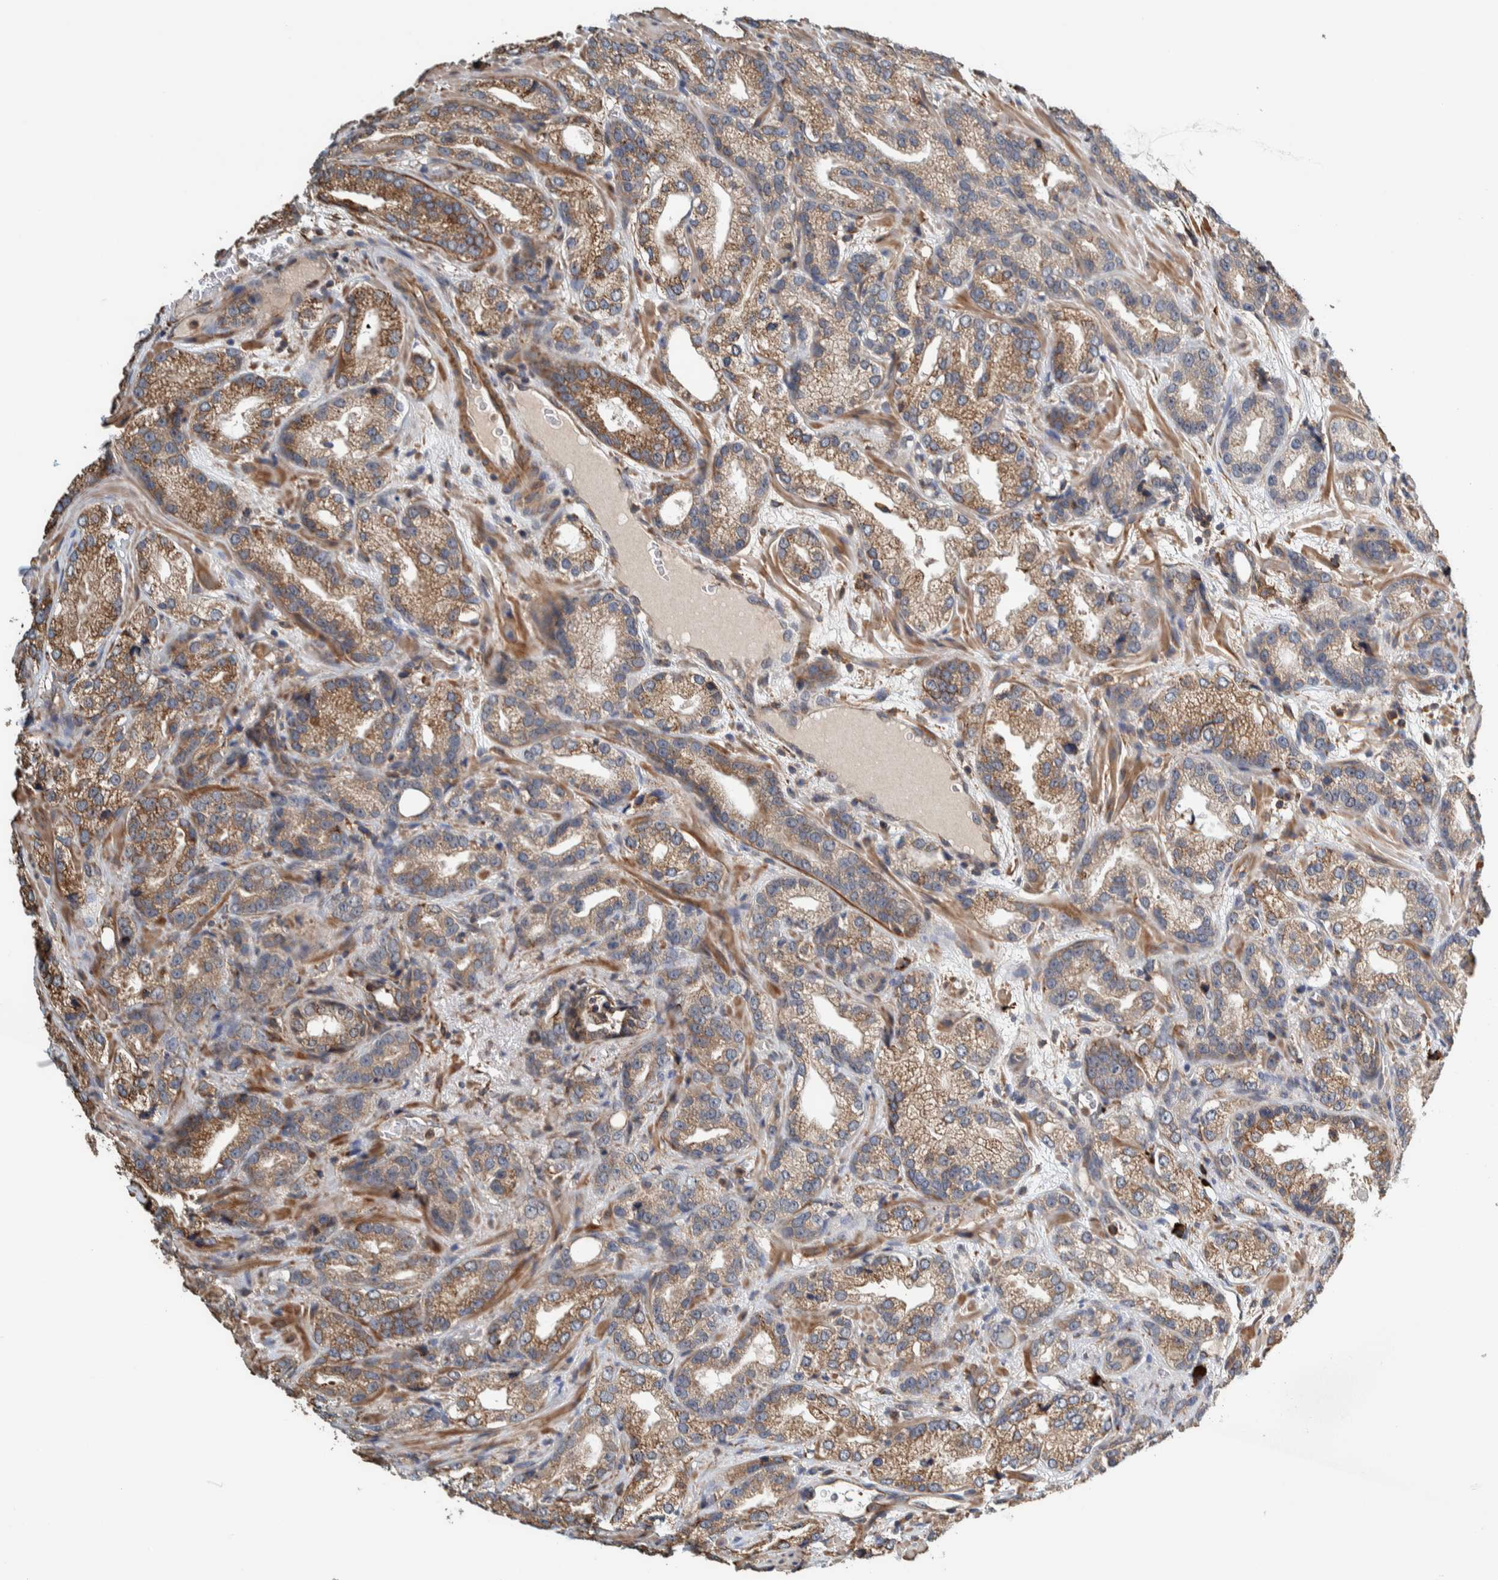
{"staining": {"intensity": "moderate", "quantity": ">75%", "location": "cytoplasmic/membranous"}, "tissue": "prostate cancer", "cell_type": "Tumor cells", "image_type": "cancer", "snomed": [{"axis": "morphology", "description": "Adenocarcinoma, High grade"}, {"axis": "topography", "description": "Prostate"}], "caption": "Tumor cells show moderate cytoplasmic/membranous positivity in approximately >75% of cells in prostate cancer (high-grade adenocarcinoma).", "gene": "PLA2G3", "patient": {"sex": "male", "age": 63}}